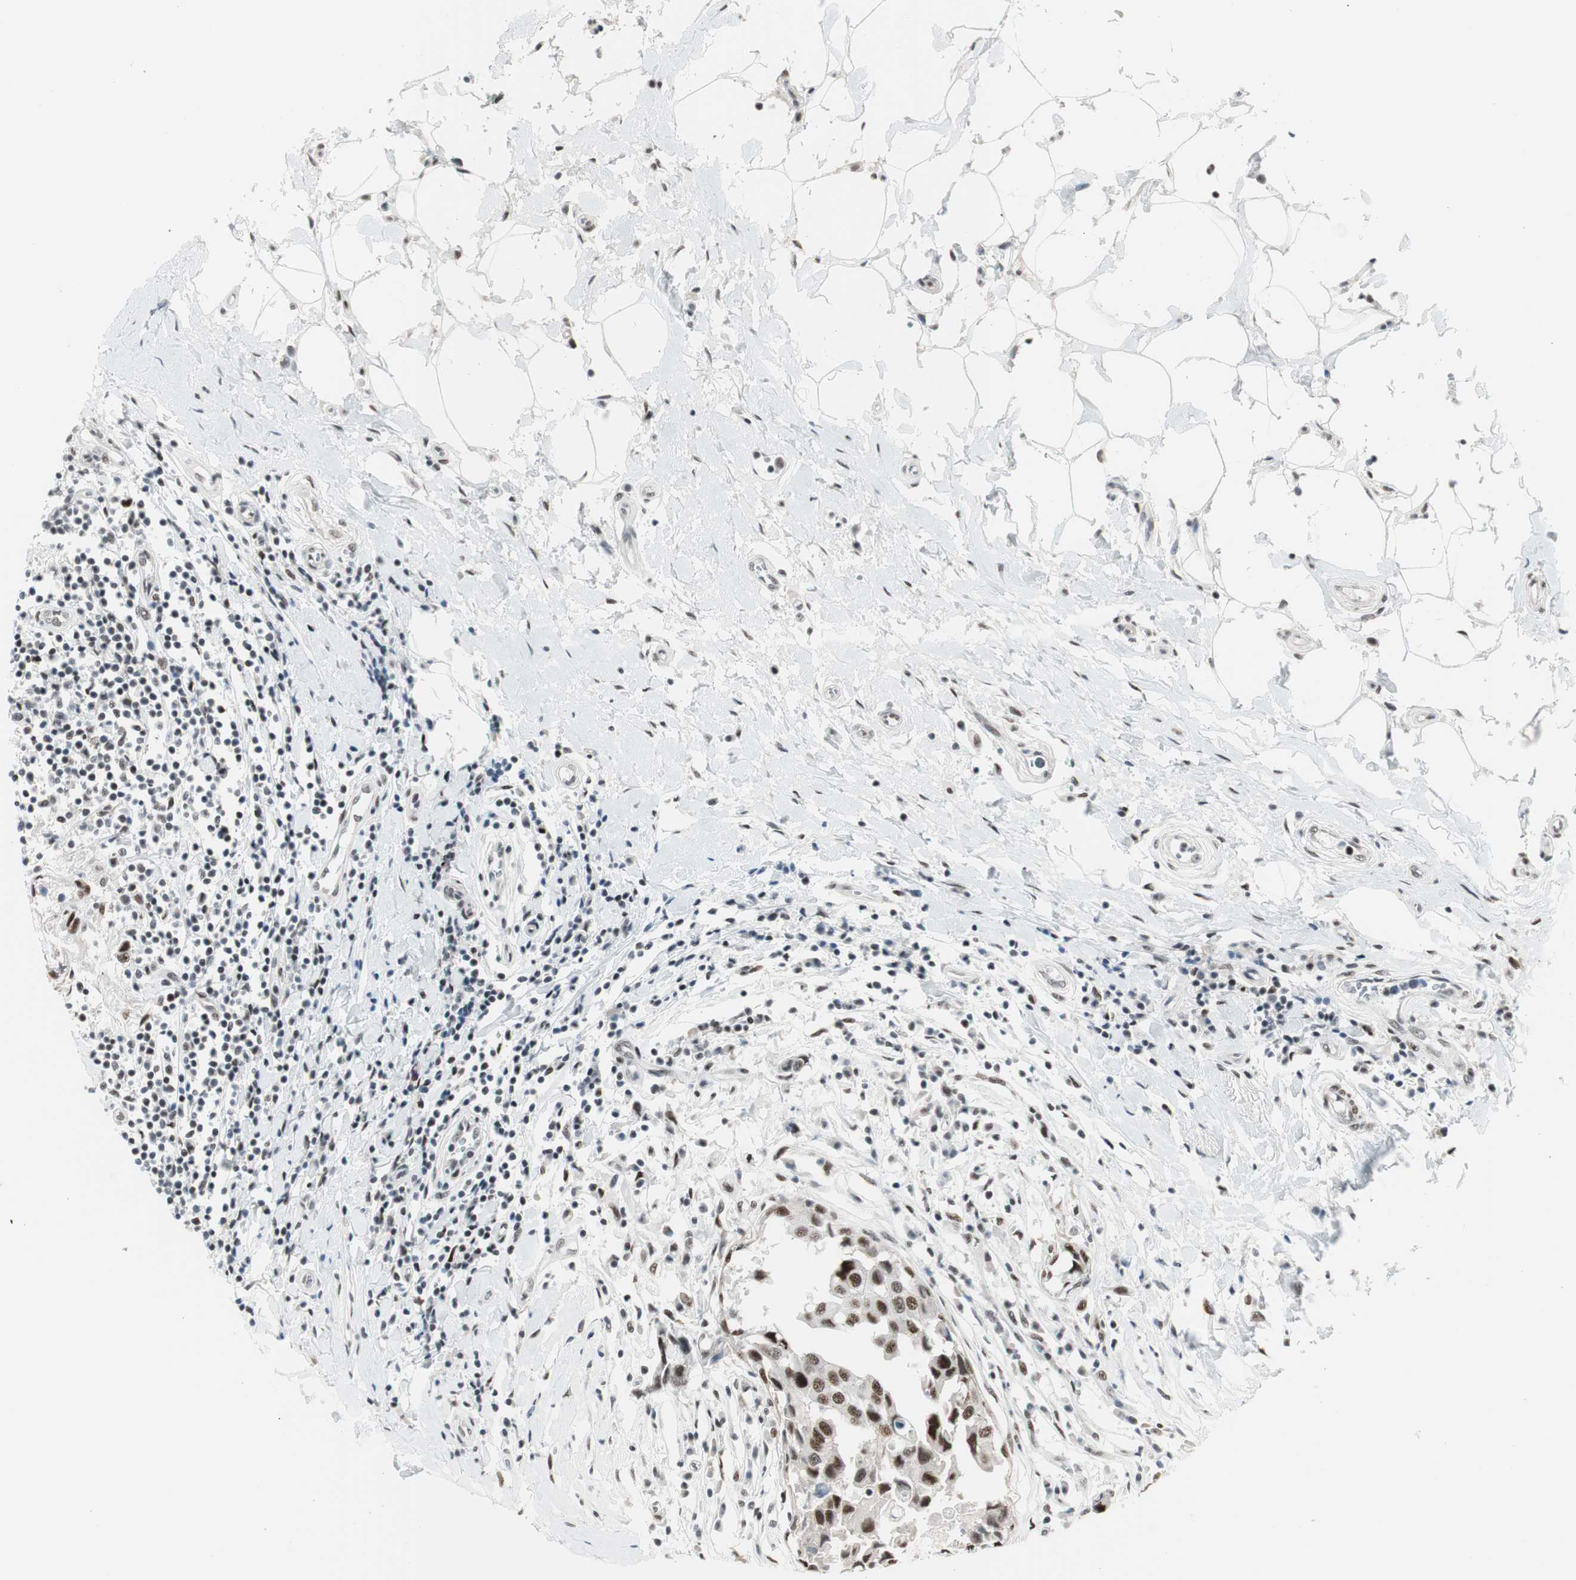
{"staining": {"intensity": "strong", "quantity": ">75%", "location": "nuclear"}, "tissue": "breast cancer", "cell_type": "Tumor cells", "image_type": "cancer", "snomed": [{"axis": "morphology", "description": "Duct carcinoma"}, {"axis": "topography", "description": "Breast"}], "caption": "This histopathology image reveals IHC staining of breast cancer (invasive ductal carcinoma), with high strong nuclear expression in about >75% of tumor cells.", "gene": "HEXIM1", "patient": {"sex": "female", "age": 27}}